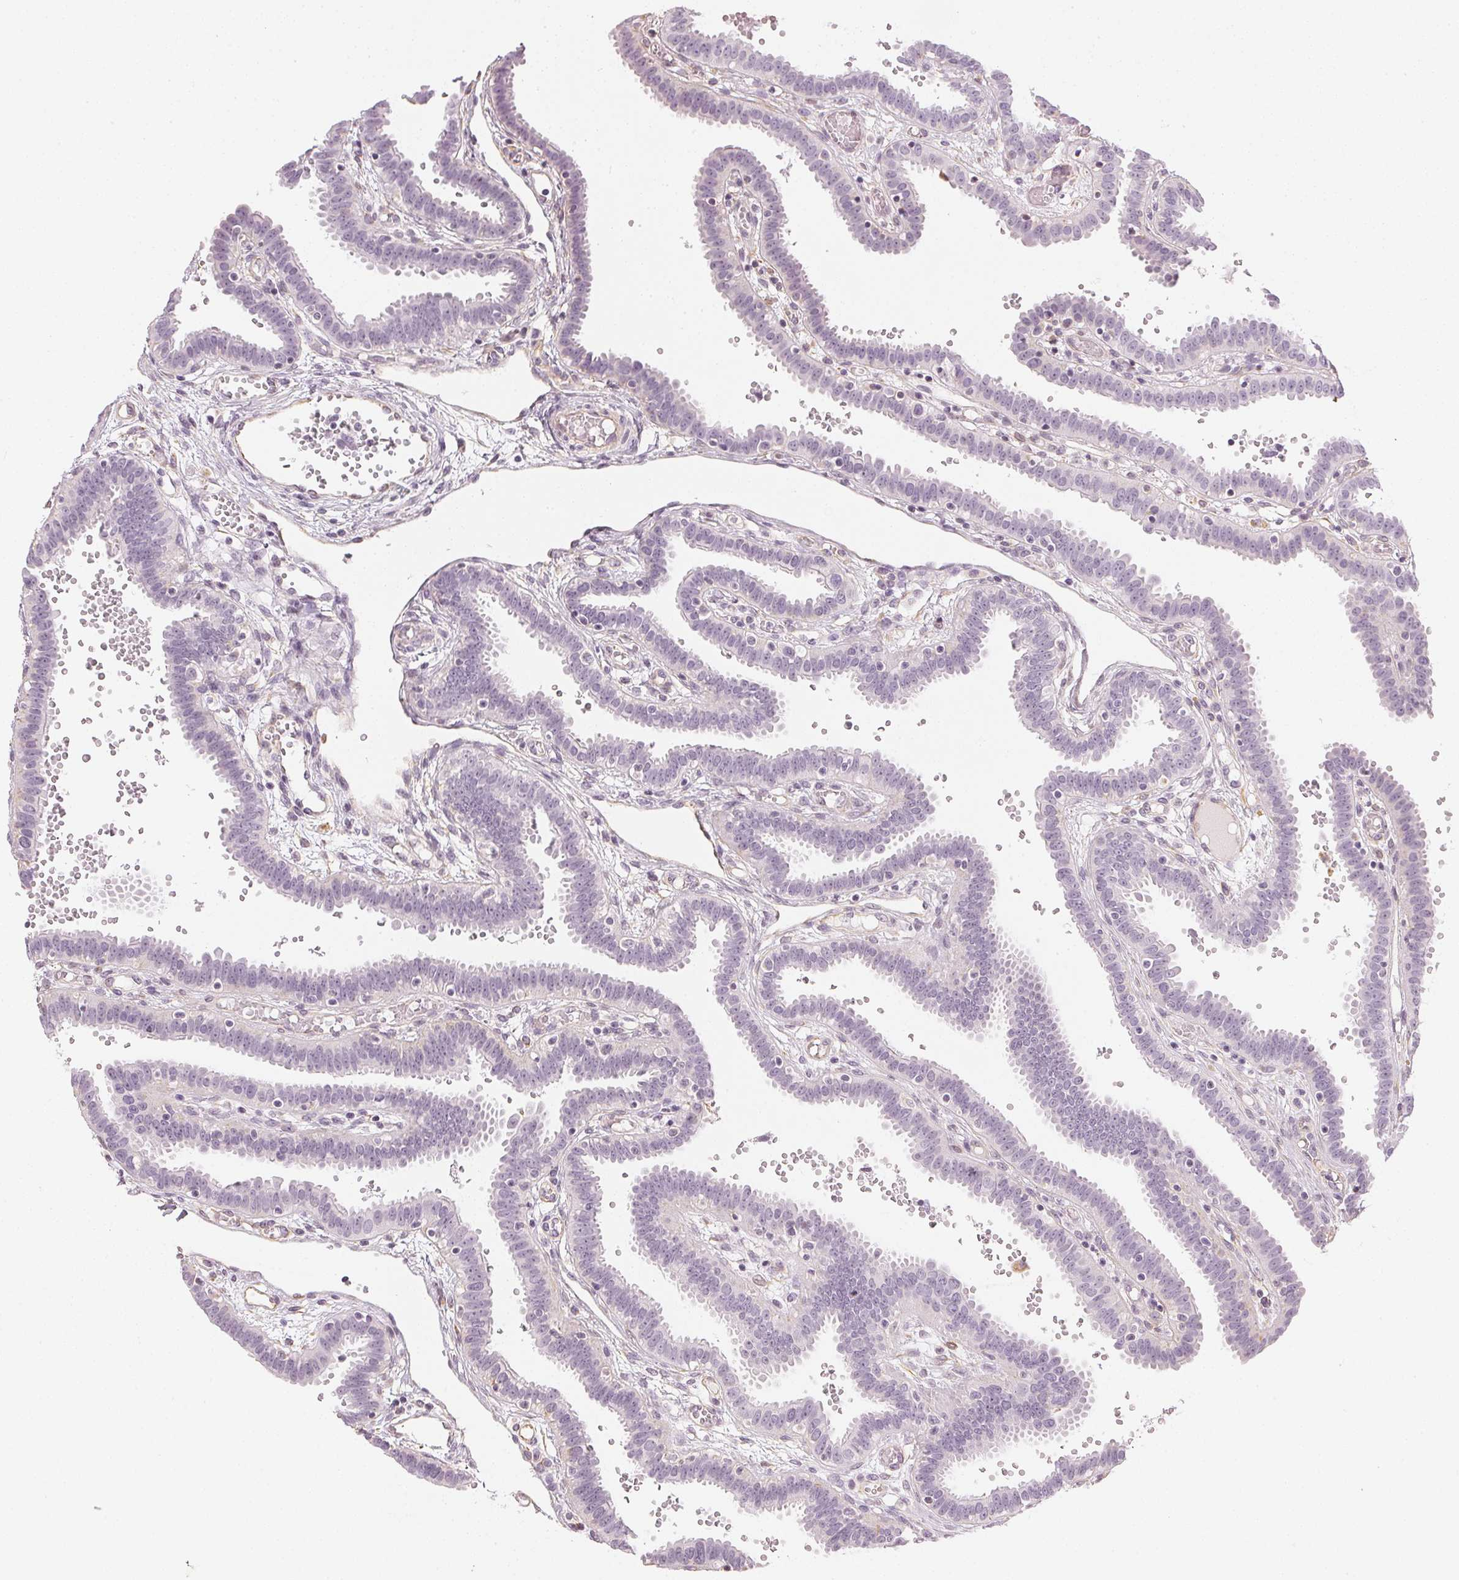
{"staining": {"intensity": "negative", "quantity": "none", "location": "none"}, "tissue": "fallopian tube", "cell_type": "Glandular cells", "image_type": "normal", "snomed": [{"axis": "morphology", "description": "Normal tissue, NOS"}, {"axis": "topography", "description": "Fallopian tube"}], "caption": "Protein analysis of benign fallopian tube reveals no significant positivity in glandular cells. The staining is performed using DAB (3,3'-diaminobenzidine) brown chromogen with nuclei counter-stained in using hematoxylin.", "gene": "APLP1", "patient": {"sex": "female", "age": 37}}